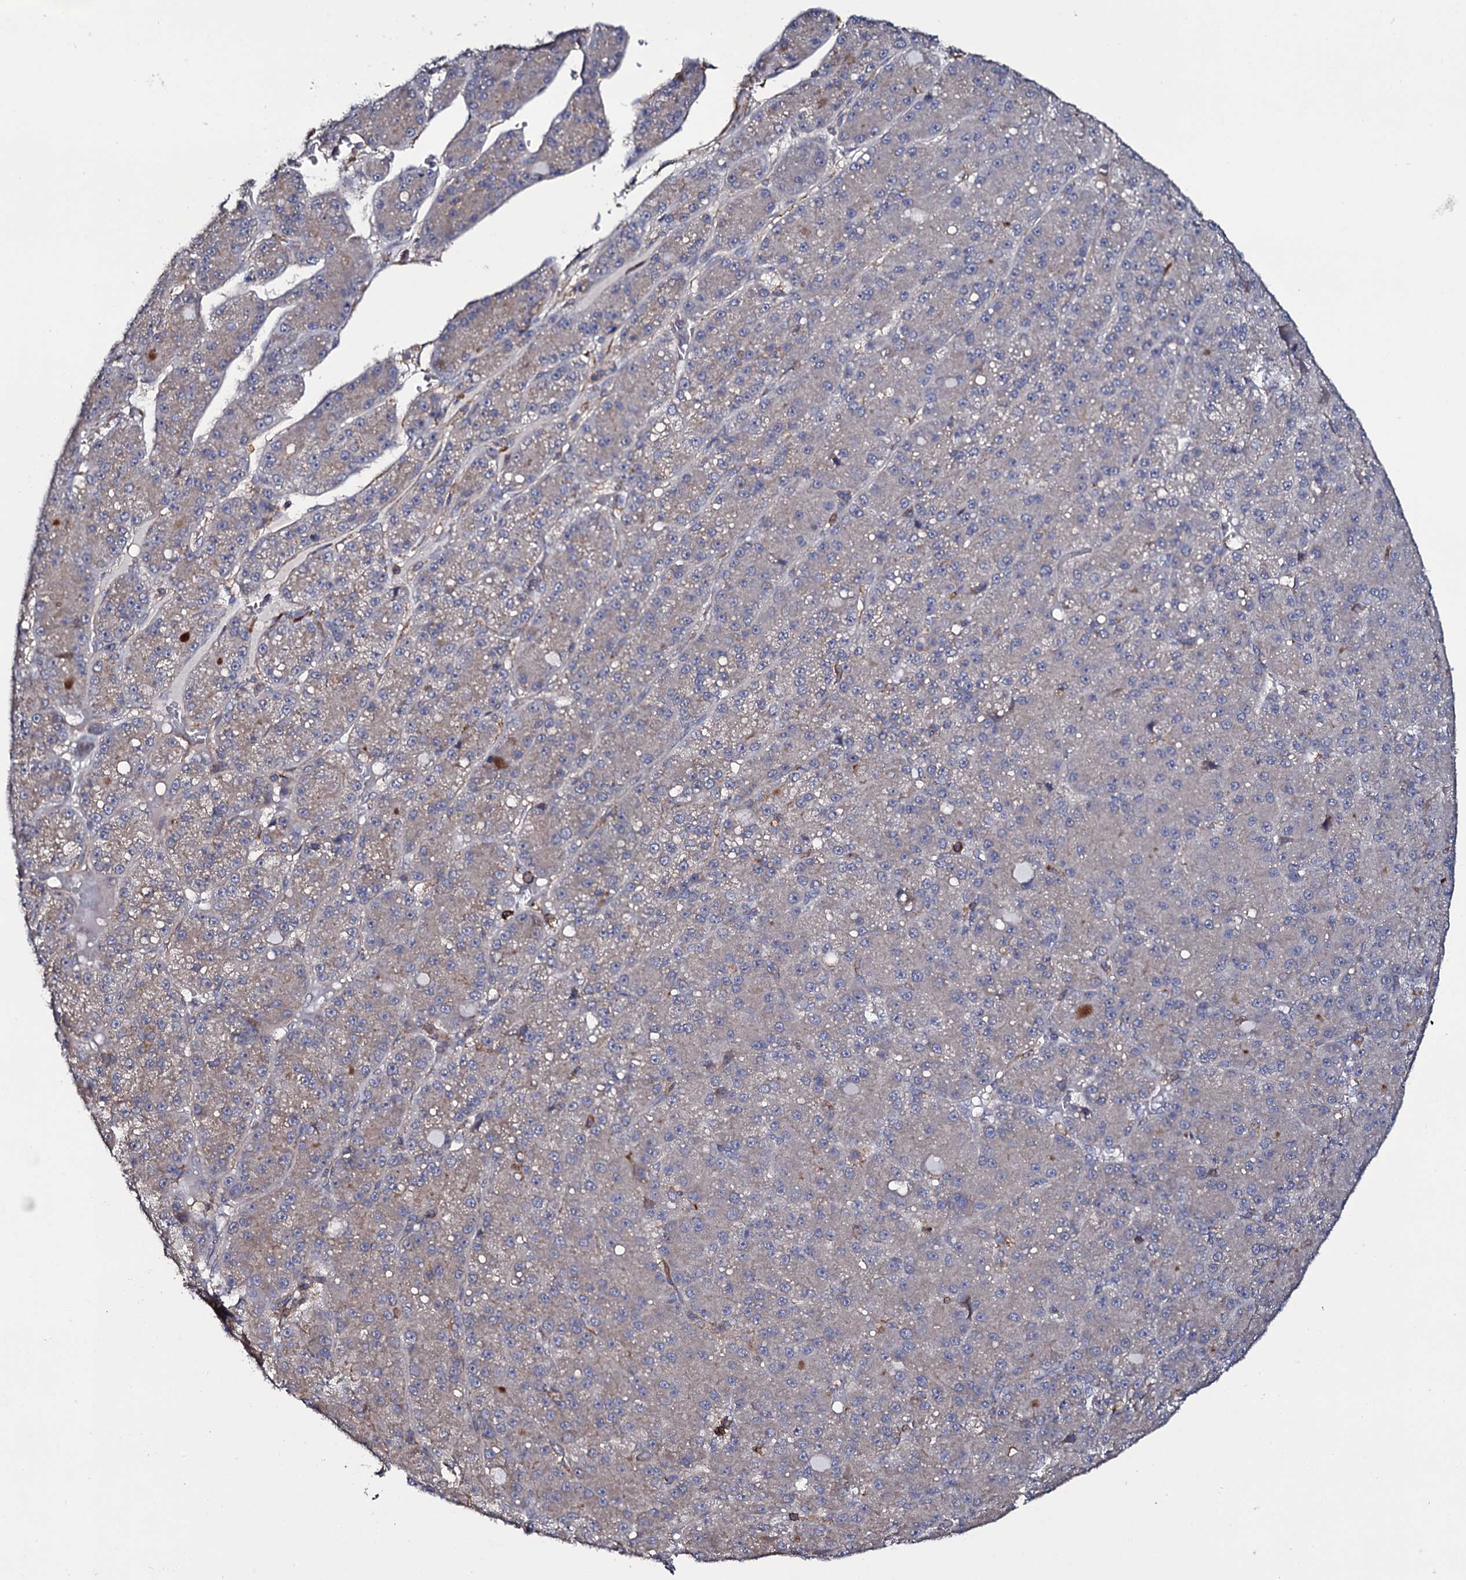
{"staining": {"intensity": "weak", "quantity": "<25%", "location": "cytoplasmic/membranous"}, "tissue": "liver cancer", "cell_type": "Tumor cells", "image_type": "cancer", "snomed": [{"axis": "morphology", "description": "Carcinoma, Hepatocellular, NOS"}, {"axis": "topography", "description": "Liver"}], "caption": "DAB (3,3'-diaminobenzidine) immunohistochemical staining of human liver hepatocellular carcinoma shows no significant expression in tumor cells.", "gene": "TTC23", "patient": {"sex": "male", "age": 67}}